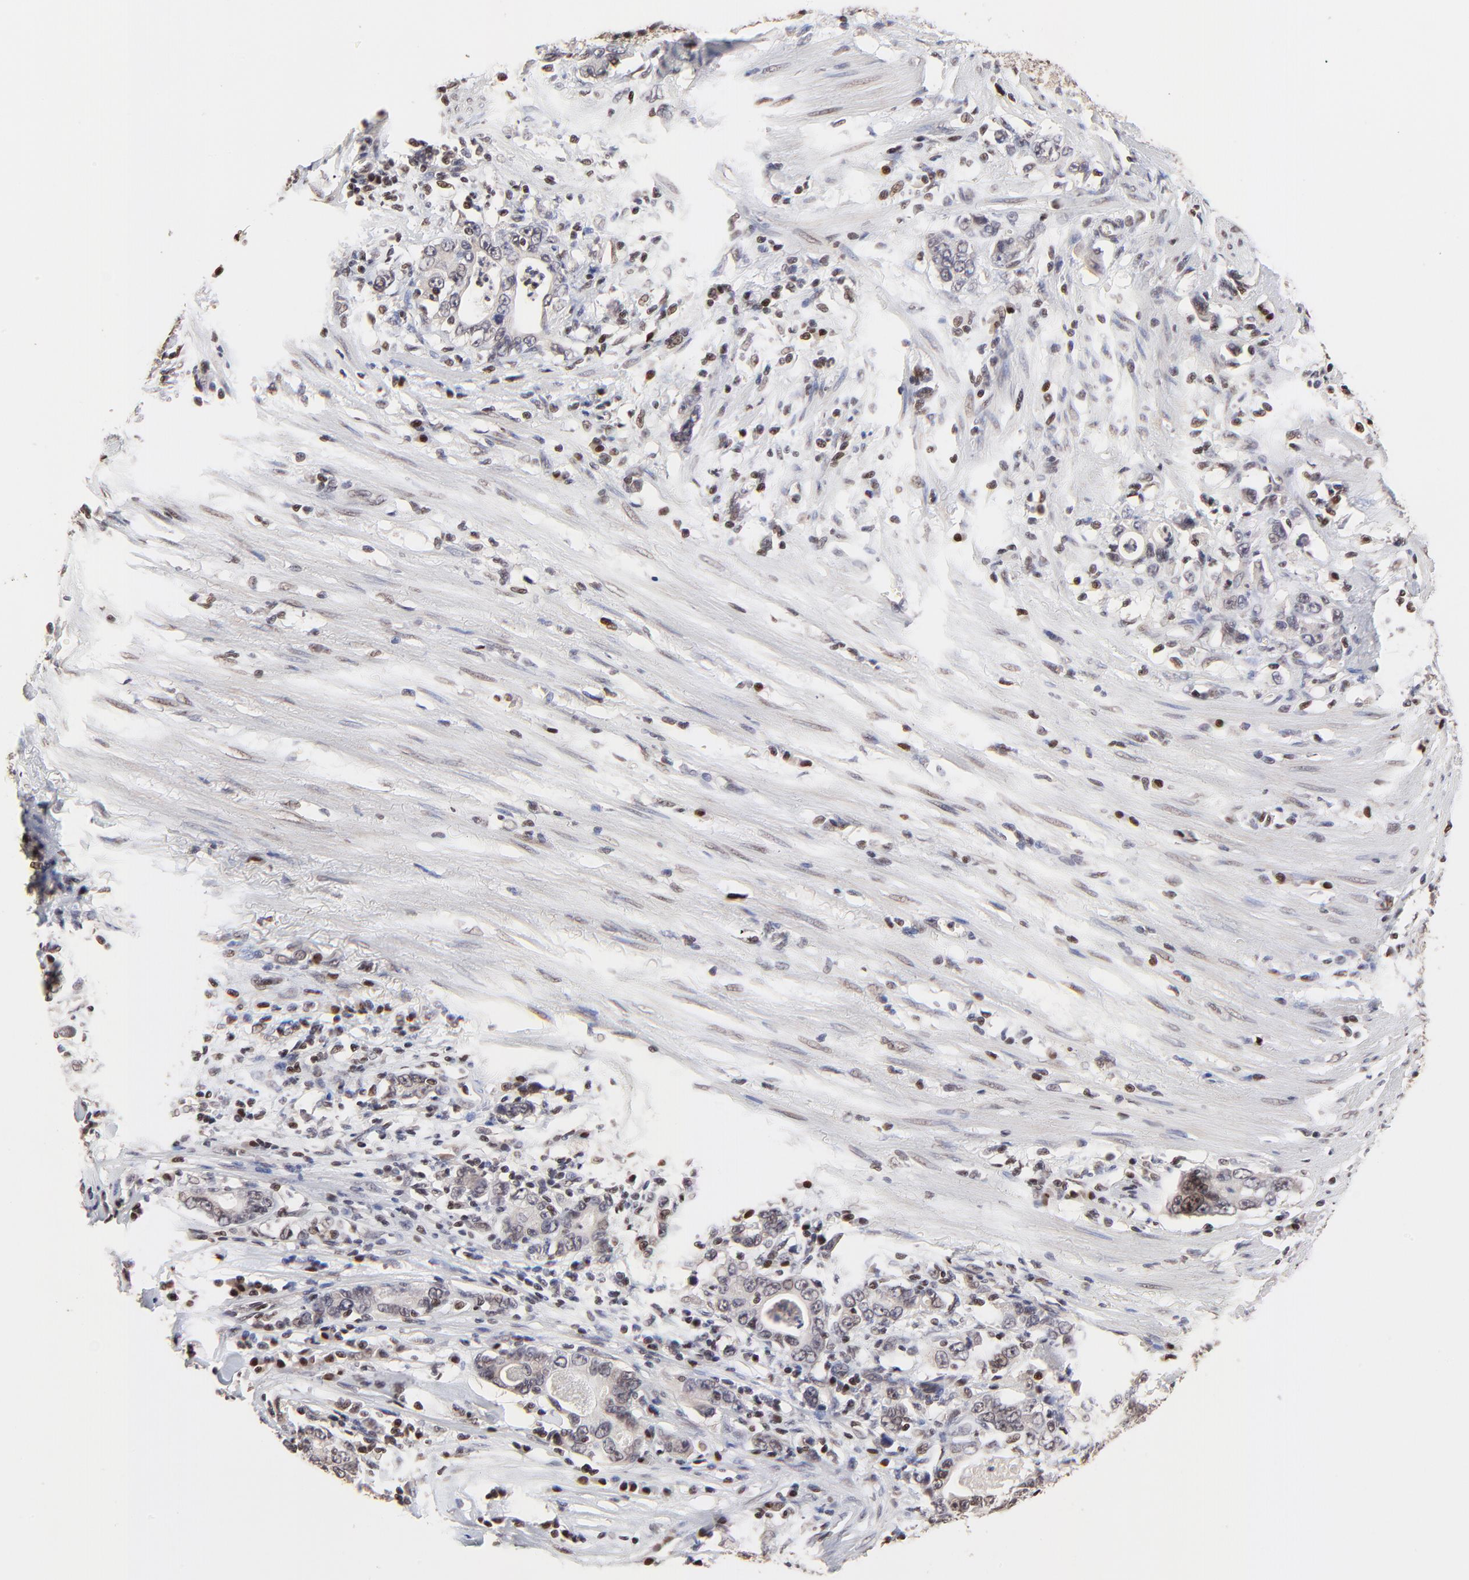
{"staining": {"intensity": "weak", "quantity": "<25%", "location": "cytoplasmic/membranous,nuclear"}, "tissue": "stomach cancer", "cell_type": "Tumor cells", "image_type": "cancer", "snomed": [{"axis": "morphology", "description": "Adenocarcinoma, NOS"}, {"axis": "topography", "description": "Stomach, lower"}], "caption": "Stomach cancer (adenocarcinoma) was stained to show a protein in brown. There is no significant expression in tumor cells.", "gene": "DSN1", "patient": {"sex": "female", "age": 72}}